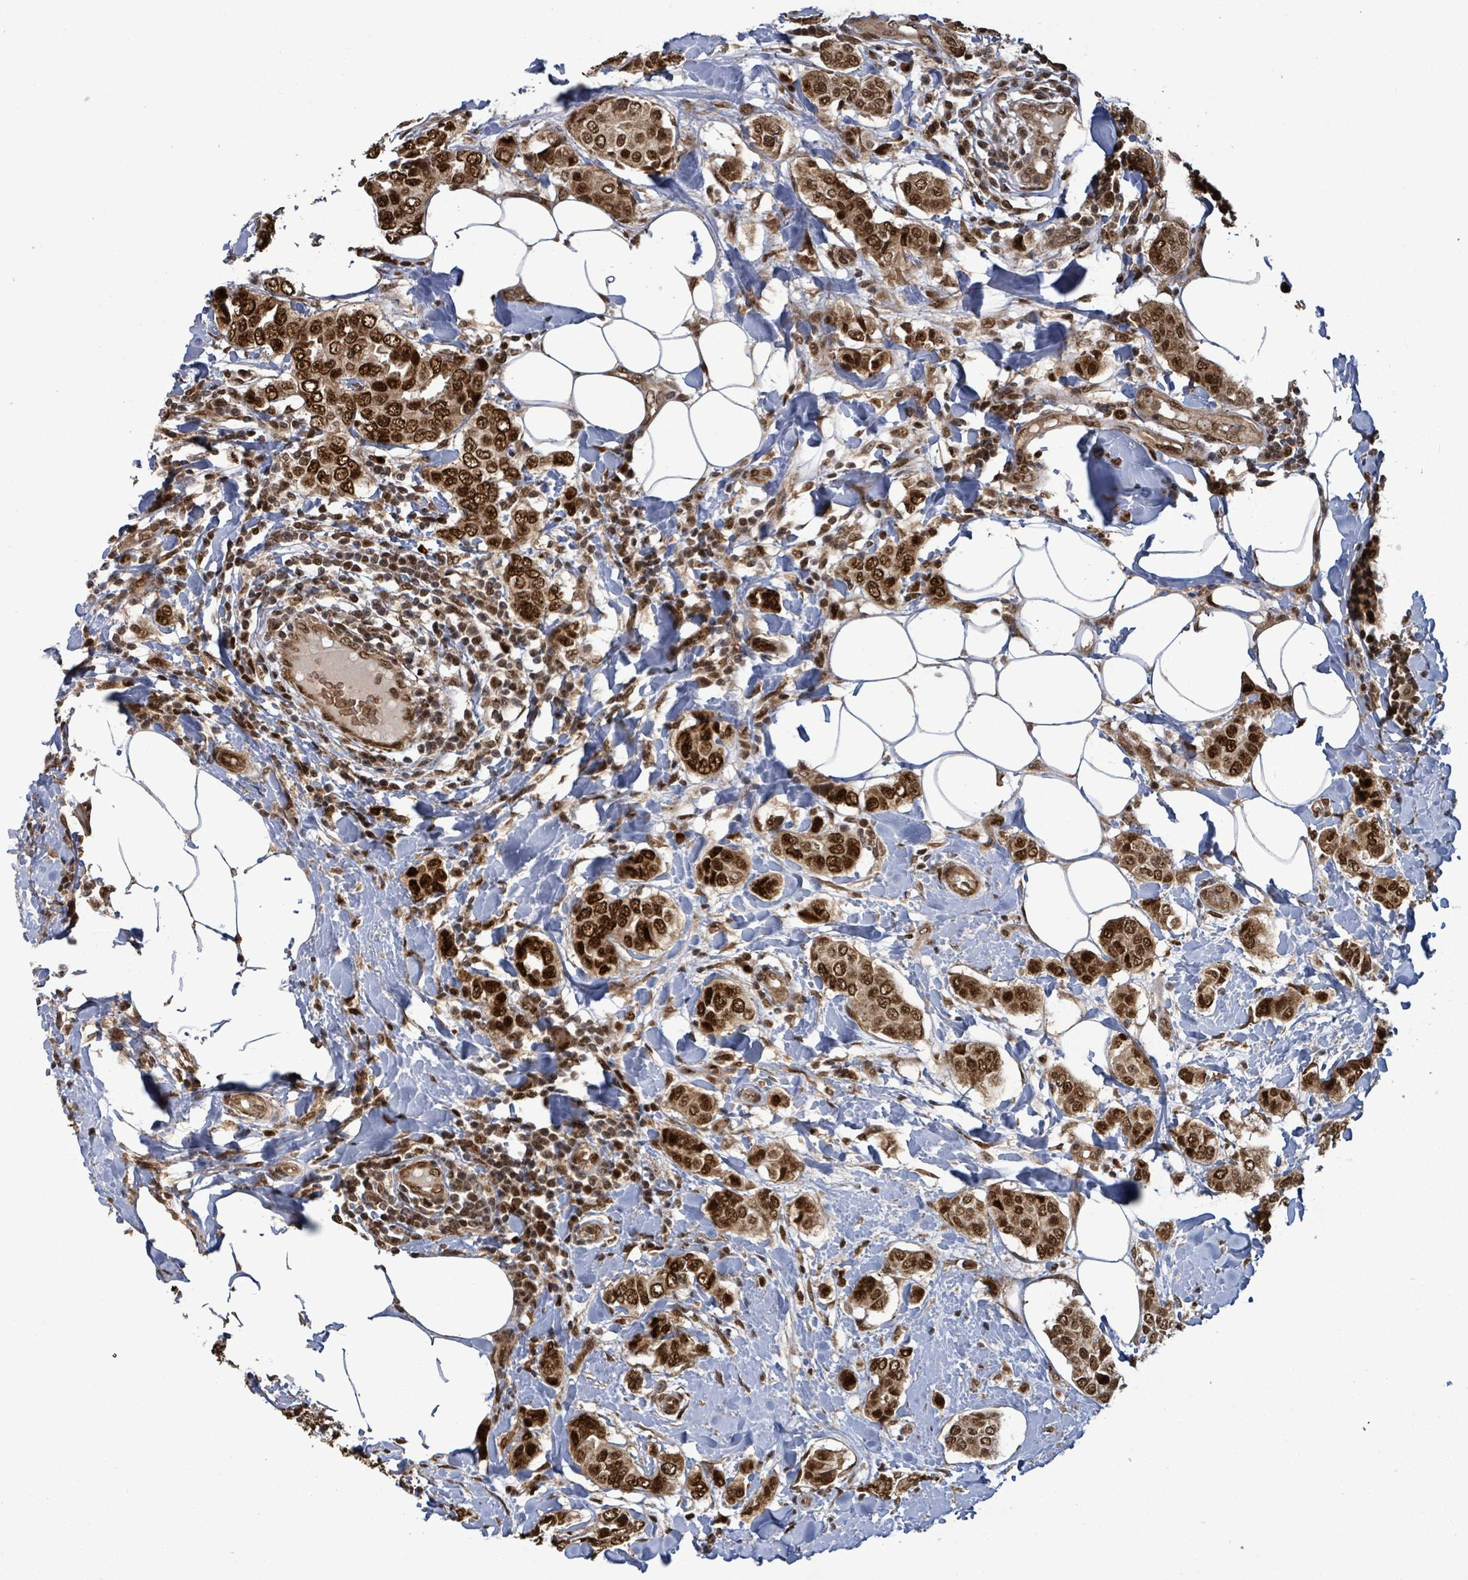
{"staining": {"intensity": "strong", "quantity": ">75%", "location": "nuclear"}, "tissue": "breast cancer", "cell_type": "Tumor cells", "image_type": "cancer", "snomed": [{"axis": "morphology", "description": "Lobular carcinoma"}, {"axis": "topography", "description": "Breast"}], "caption": "Breast lobular carcinoma was stained to show a protein in brown. There is high levels of strong nuclear expression in about >75% of tumor cells. (Brightfield microscopy of DAB IHC at high magnification).", "gene": "PATZ1", "patient": {"sex": "female", "age": 51}}